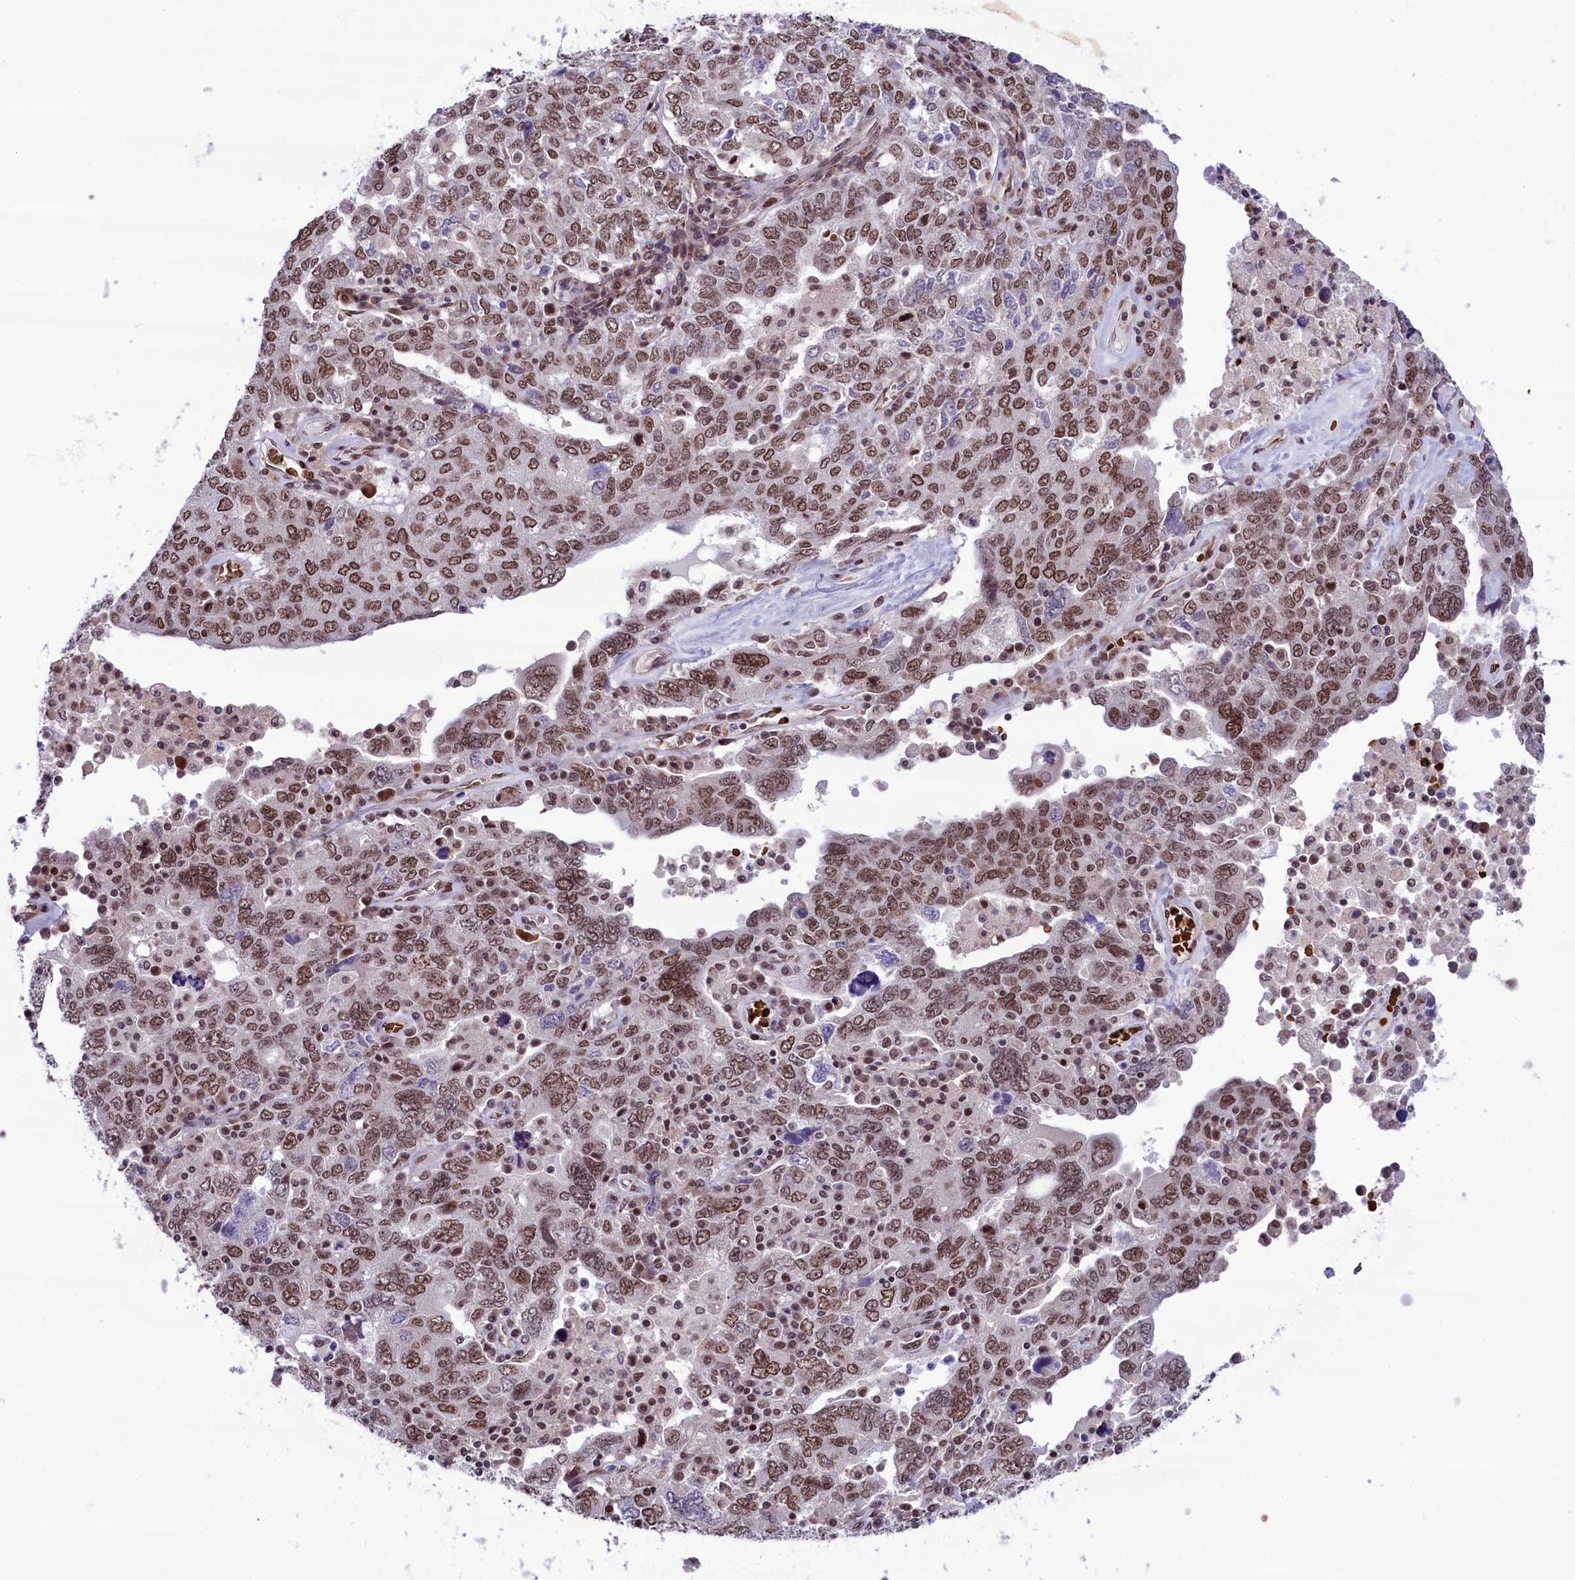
{"staining": {"intensity": "moderate", "quantity": ">75%", "location": "nuclear"}, "tissue": "ovarian cancer", "cell_type": "Tumor cells", "image_type": "cancer", "snomed": [{"axis": "morphology", "description": "Carcinoma, endometroid"}, {"axis": "topography", "description": "Ovary"}], "caption": "This histopathology image reveals immunohistochemistry staining of human ovarian cancer, with medium moderate nuclear expression in about >75% of tumor cells.", "gene": "MPHOSPH8", "patient": {"sex": "female", "age": 62}}